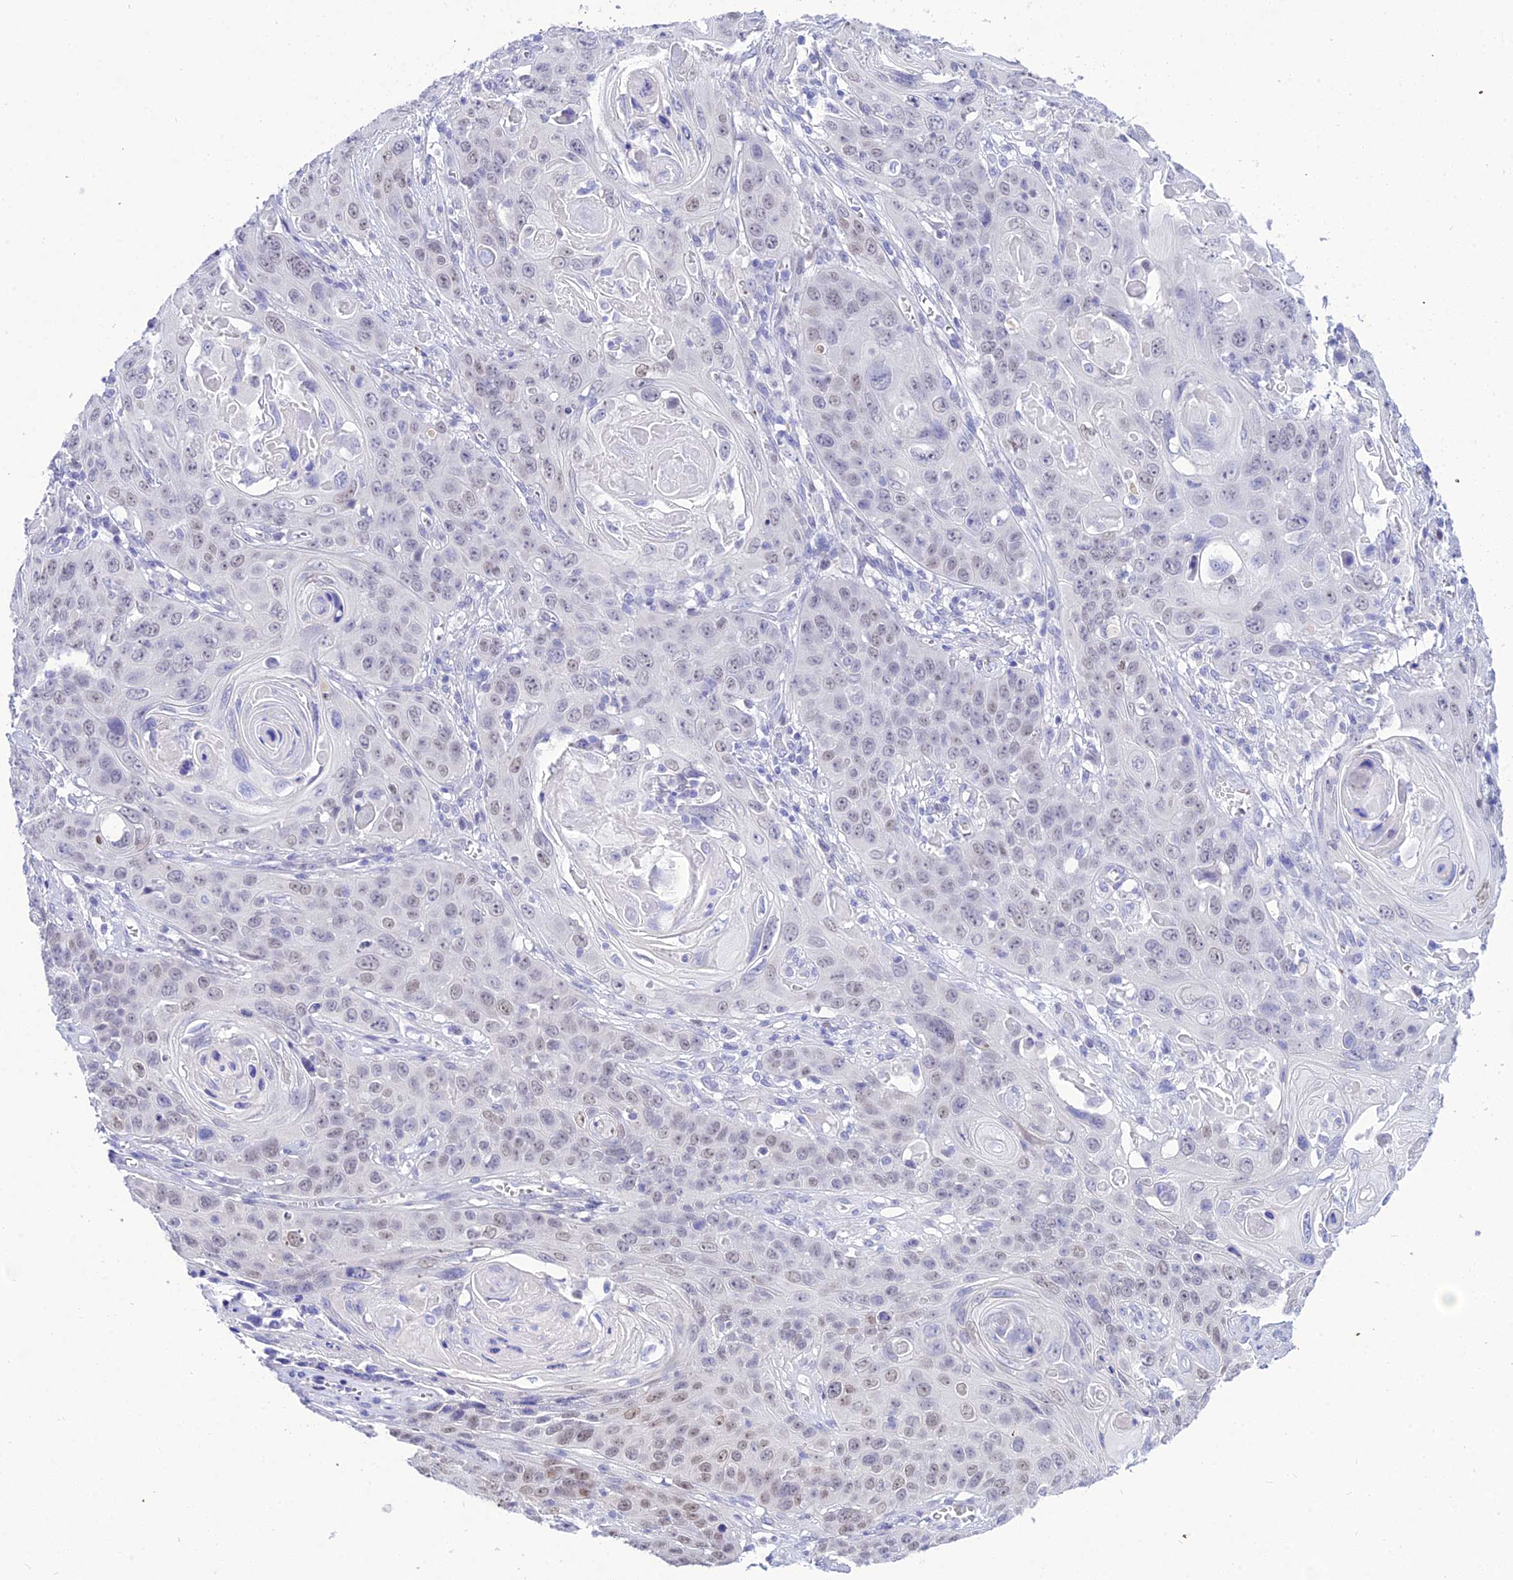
{"staining": {"intensity": "weak", "quantity": "25%-75%", "location": "nuclear"}, "tissue": "skin cancer", "cell_type": "Tumor cells", "image_type": "cancer", "snomed": [{"axis": "morphology", "description": "Squamous cell carcinoma, NOS"}, {"axis": "topography", "description": "Skin"}], "caption": "Weak nuclear expression is seen in about 25%-75% of tumor cells in squamous cell carcinoma (skin).", "gene": "DEFB107A", "patient": {"sex": "male", "age": 55}}